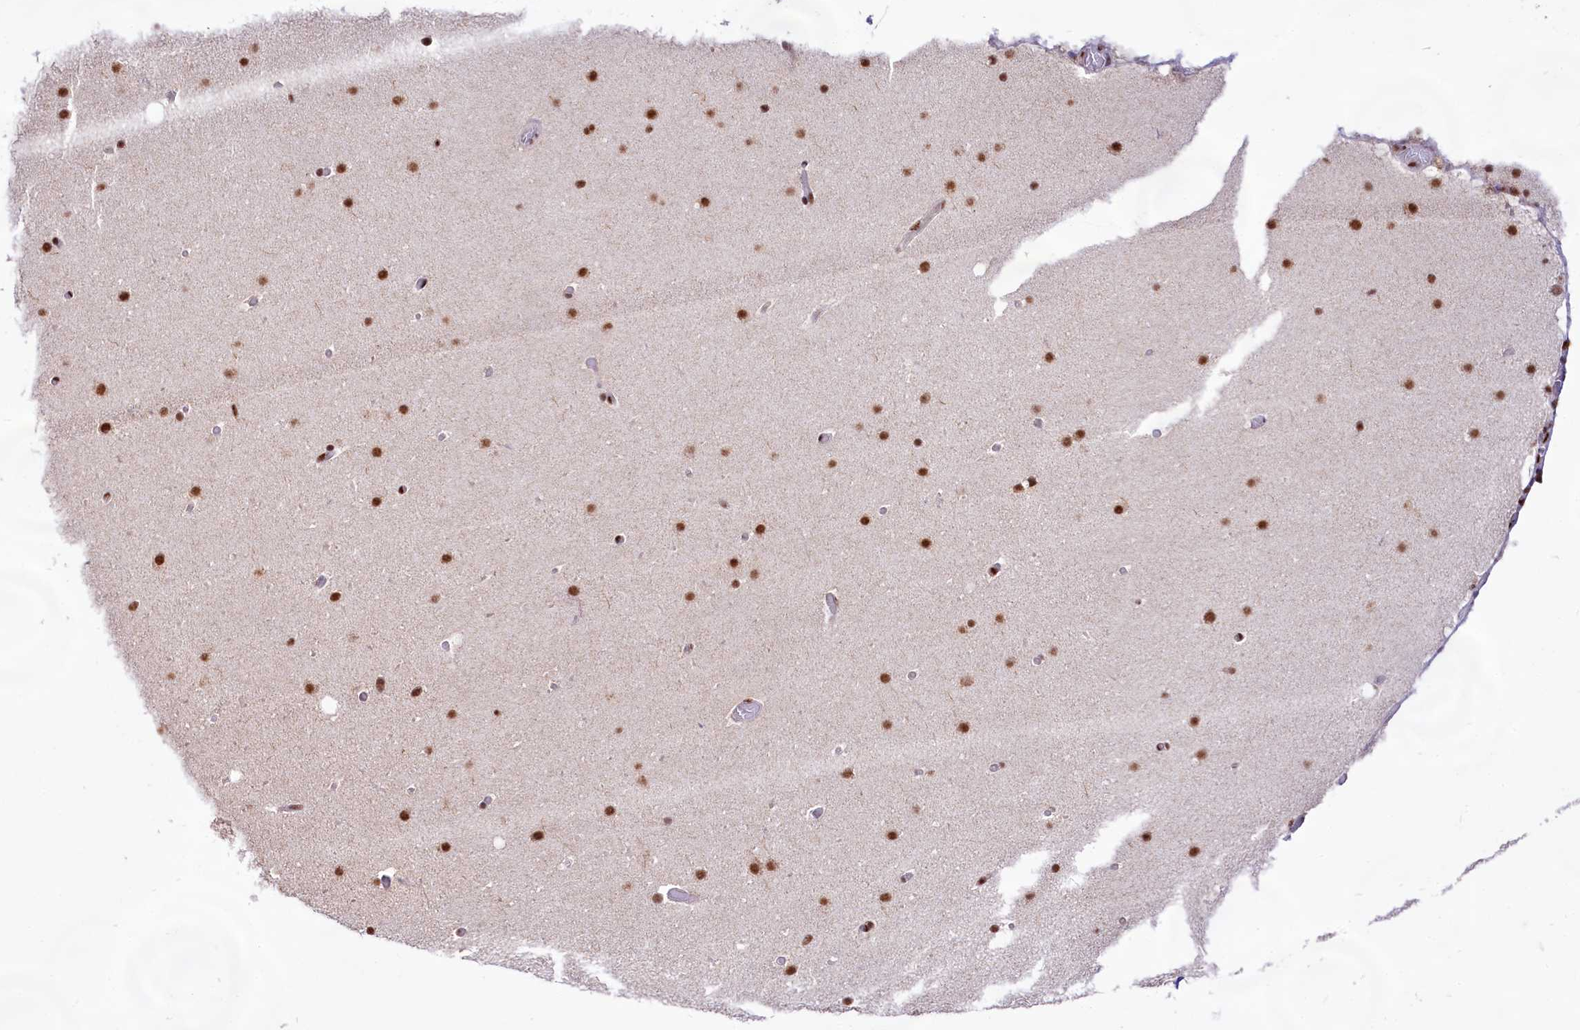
{"staining": {"intensity": "moderate", "quantity": ">75%", "location": "nuclear"}, "tissue": "cerebellum", "cell_type": "Cells in granular layer", "image_type": "normal", "snomed": [{"axis": "morphology", "description": "Normal tissue, NOS"}, {"axis": "topography", "description": "Cerebellum"}], "caption": "Cells in granular layer exhibit medium levels of moderate nuclear positivity in about >75% of cells in unremarkable human cerebellum.", "gene": "HIRA", "patient": {"sex": "male", "age": 57}}